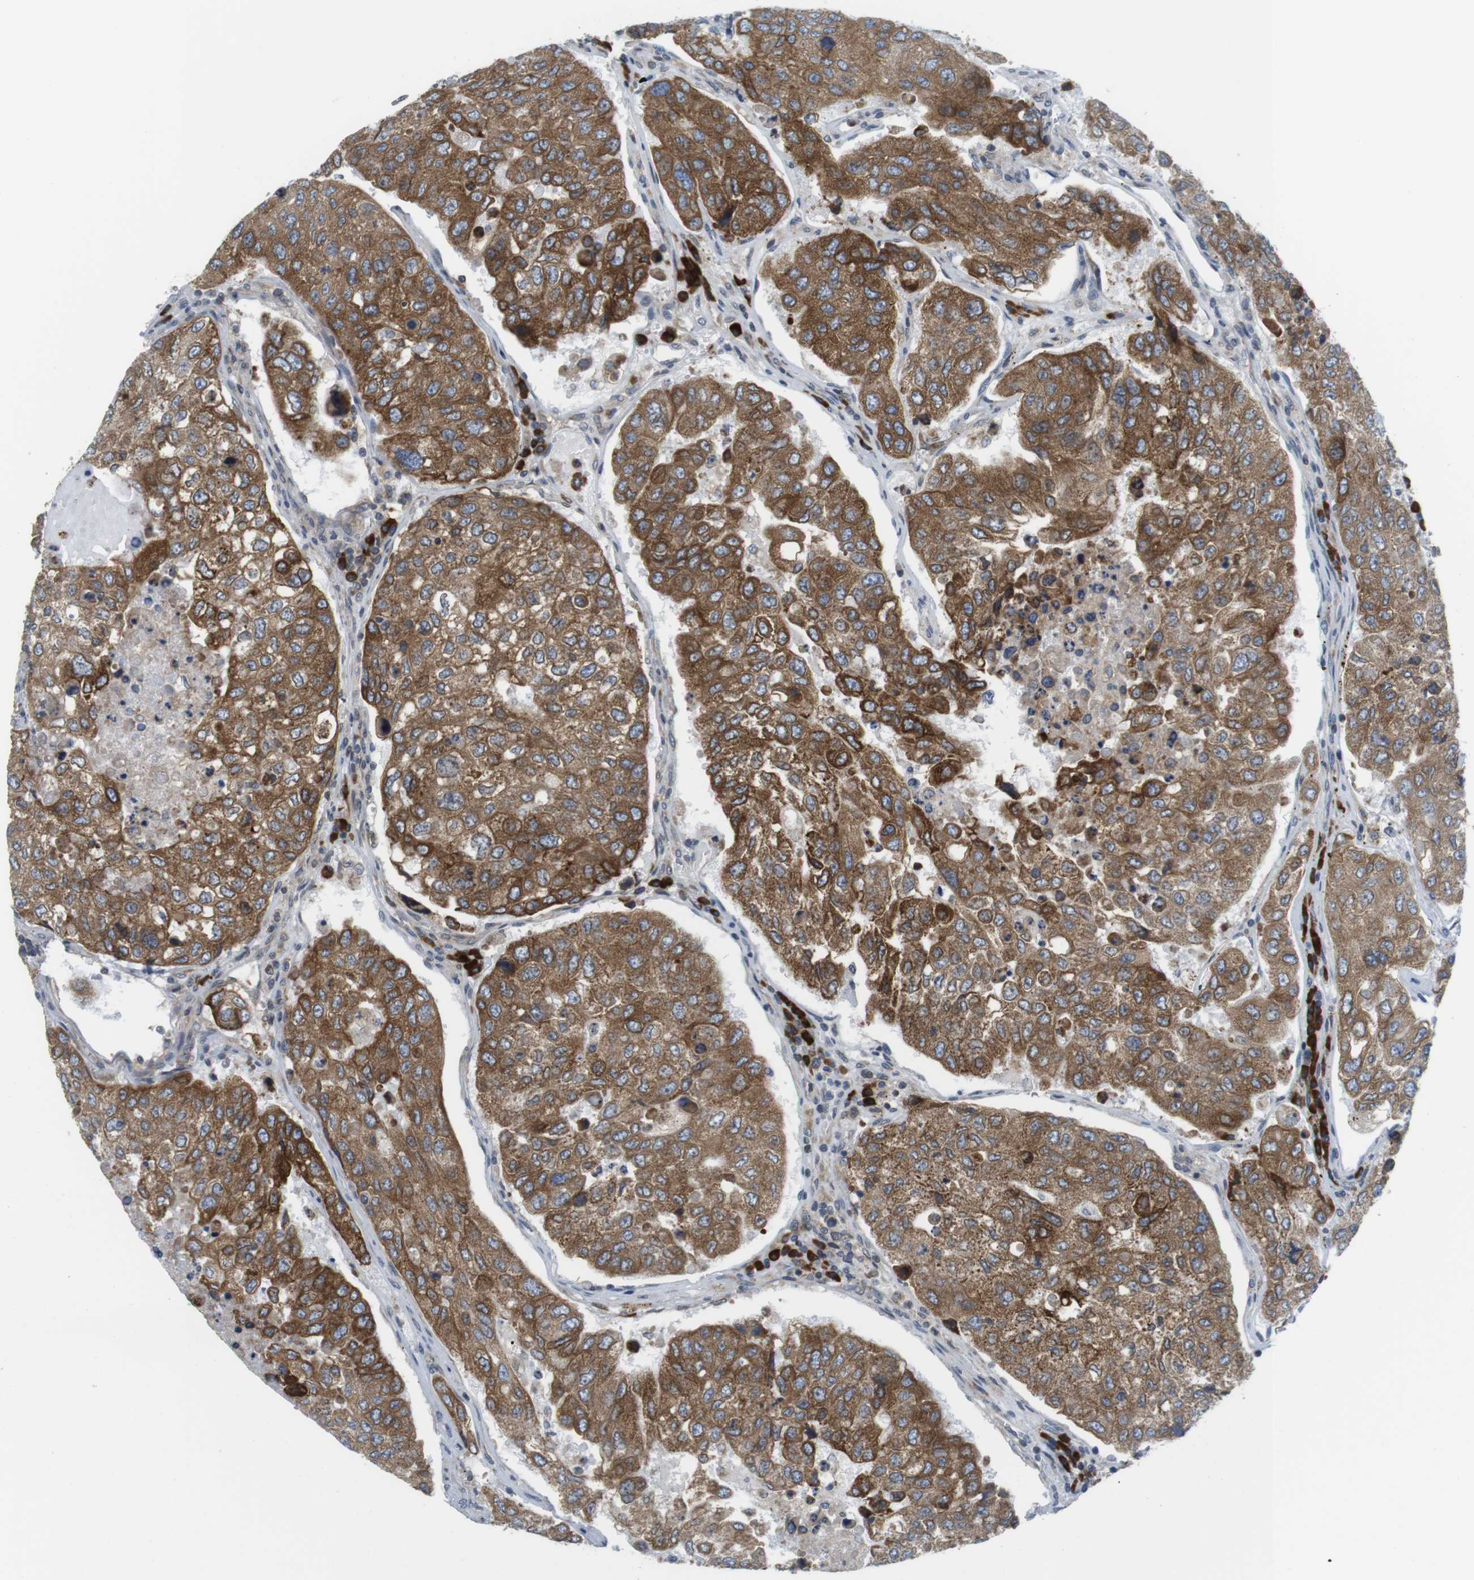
{"staining": {"intensity": "moderate", "quantity": ">75%", "location": "cytoplasmic/membranous"}, "tissue": "urothelial cancer", "cell_type": "Tumor cells", "image_type": "cancer", "snomed": [{"axis": "morphology", "description": "Urothelial carcinoma, High grade"}, {"axis": "topography", "description": "Lymph node"}, {"axis": "topography", "description": "Urinary bladder"}], "caption": "Urothelial carcinoma (high-grade) stained with DAB (3,3'-diaminobenzidine) immunohistochemistry (IHC) demonstrates medium levels of moderate cytoplasmic/membranous positivity in approximately >75% of tumor cells.", "gene": "ERGIC3", "patient": {"sex": "male", "age": 51}}